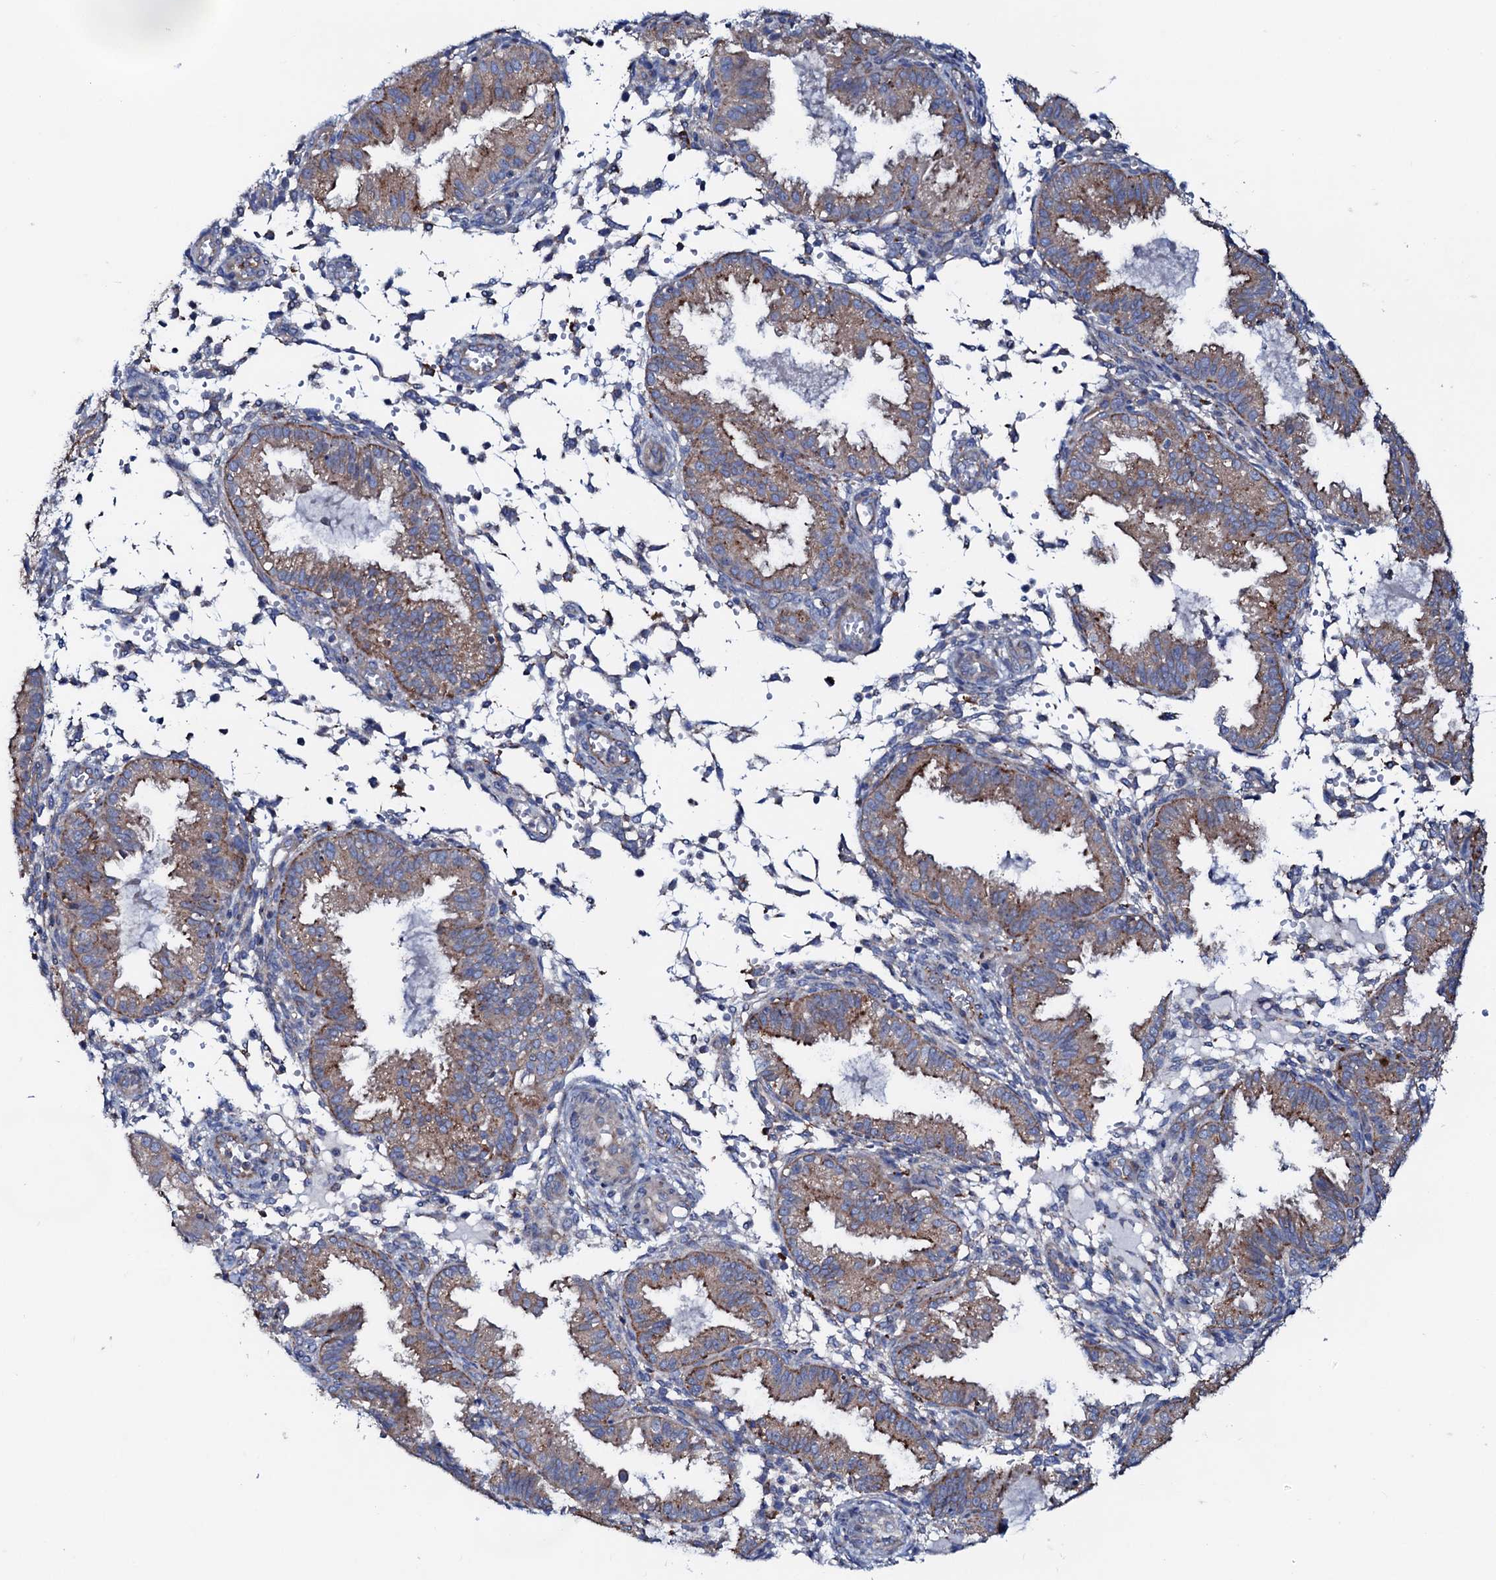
{"staining": {"intensity": "weak", "quantity": "<25%", "location": "cytoplasmic/membranous"}, "tissue": "endometrium", "cell_type": "Cells in endometrial stroma", "image_type": "normal", "snomed": [{"axis": "morphology", "description": "Normal tissue, NOS"}, {"axis": "topography", "description": "Endometrium"}], "caption": "A high-resolution photomicrograph shows IHC staining of unremarkable endometrium, which exhibits no significant expression in cells in endometrial stroma. Brightfield microscopy of IHC stained with DAB (3,3'-diaminobenzidine) (brown) and hematoxylin (blue), captured at high magnification.", "gene": "P2RX4", "patient": {"sex": "female", "age": 33}}